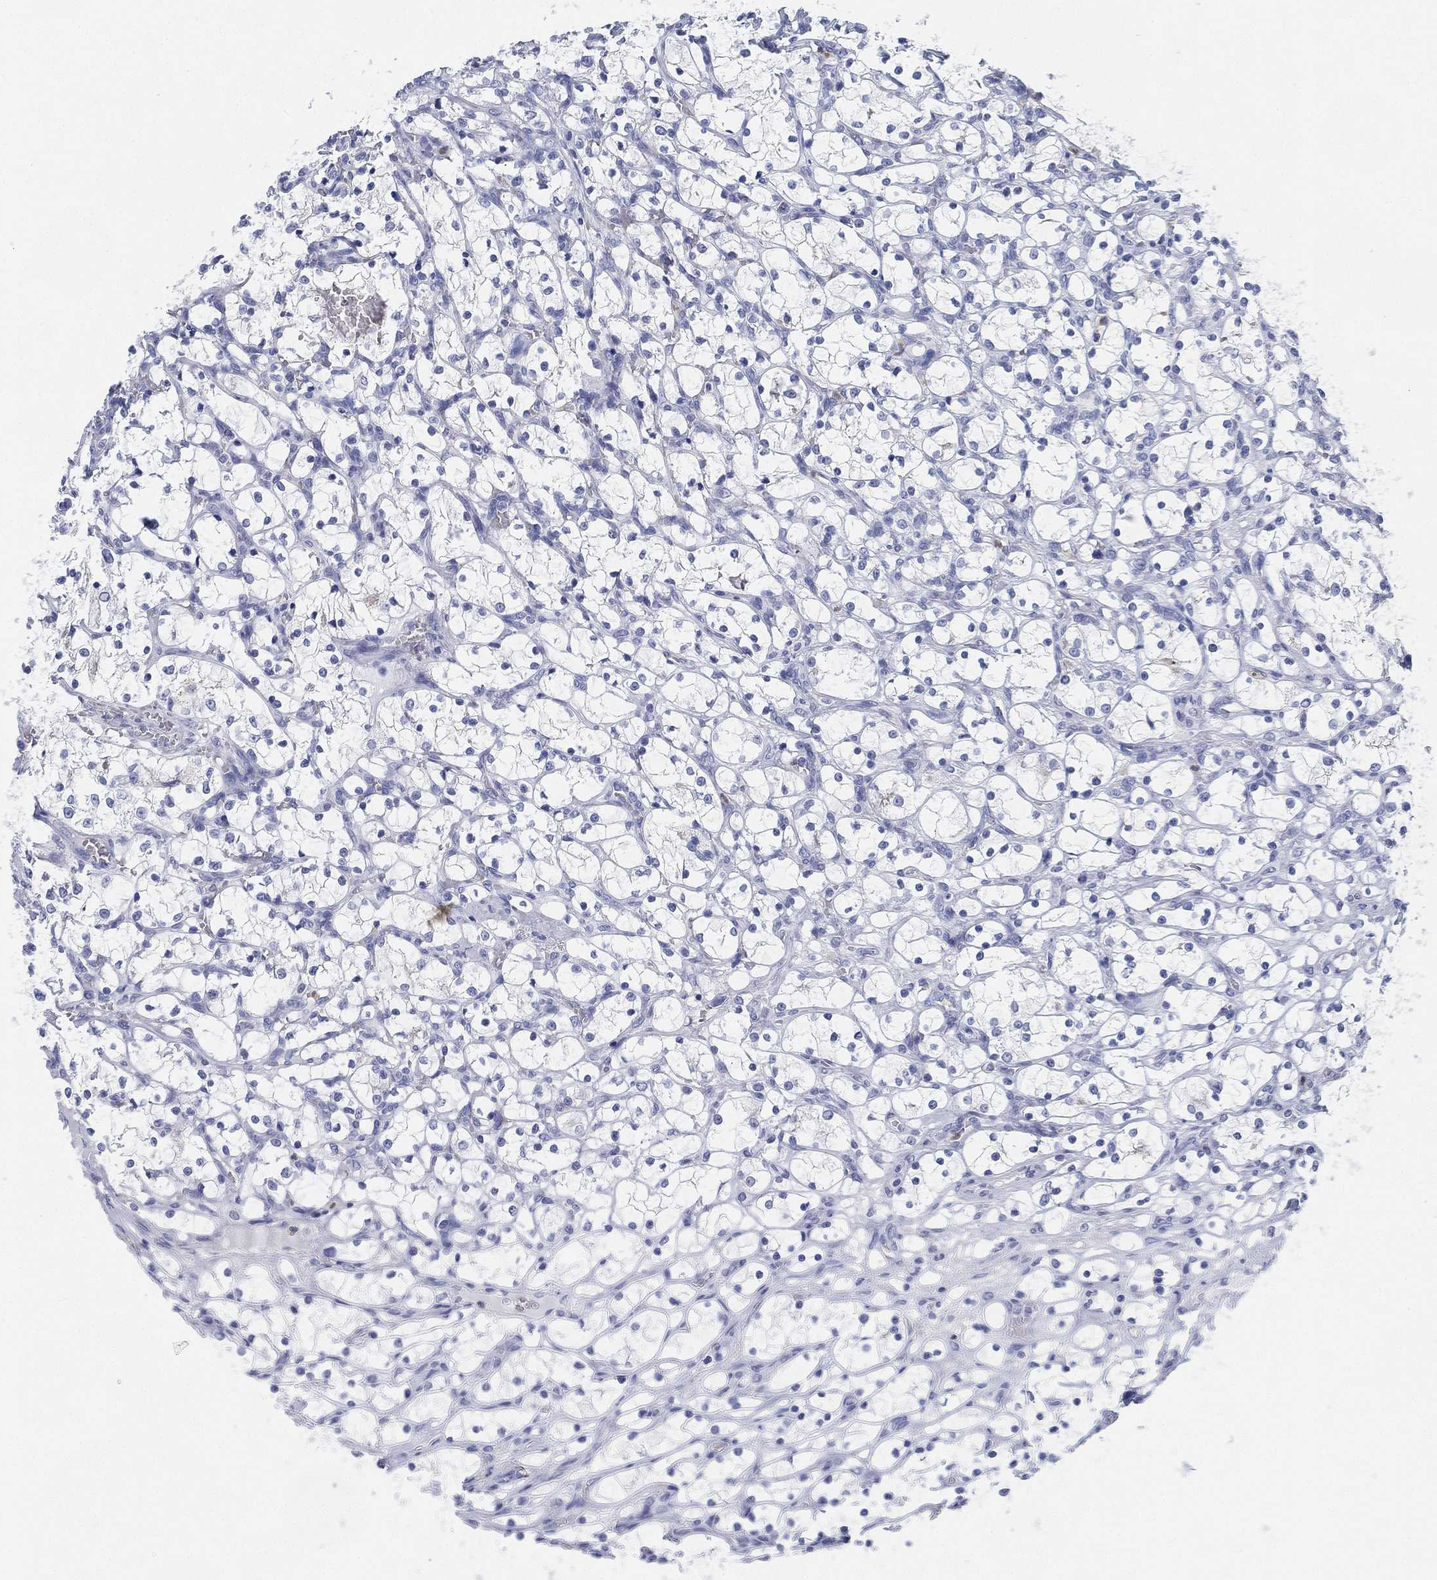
{"staining": {"intensity": "negative", "quantity": "none", "location": "none"}, "tissue": "renal cancer", "cell_type": "Tumor cells", "image_type": "cancer", "snomed": [{"axis": "morphology", "description": "Adenocarcinoma, NOS"}, {"axis": "topography", "description": "Kidney"}], "caption": "IHC of renal adenocarcinoma exhibits no staining in tumor cells.", "gene": "DEFB121", "patient": {"sex": "female", "age": 69}}